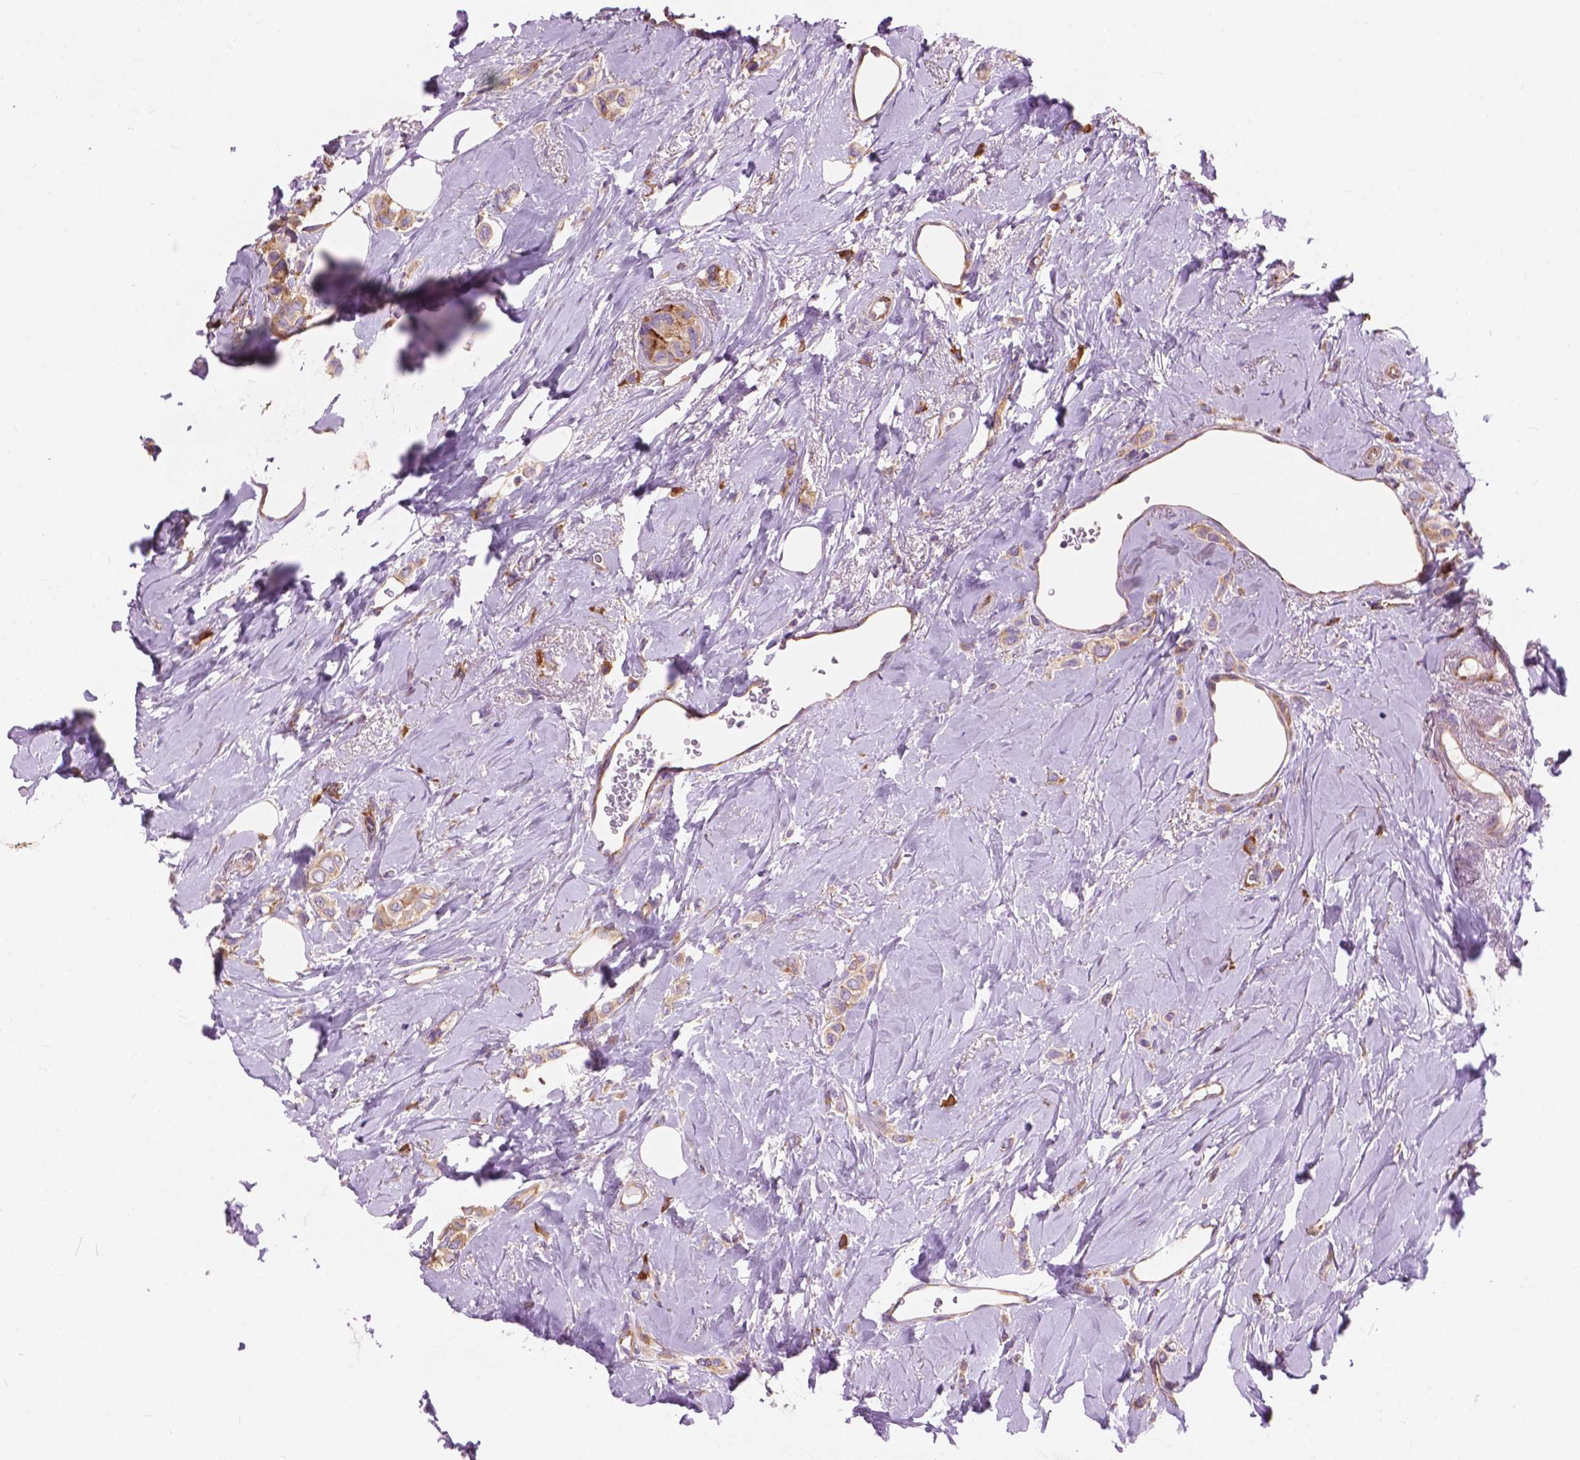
{"staining": {"intensity": "weak", "quantity": ">75%", "location": "cytoplasmic/membranous"}, "tissue": "breast cancer", "cell_type": "Tumor cells", "image_type": "cancer", "snomed": [{"axis": "morphology", "description": "Lobular carcinoma"}, {"axis": "topography", "description": "Breast"}], "caption": "Protein expression analysis of human breast cancer (lobular carcinoma) reveals weak cytoplasmic/membranous positivity in about >75% of tumor cells.", "gene": "RPL37A", "patient": {"sex": "female", "age": 66}}